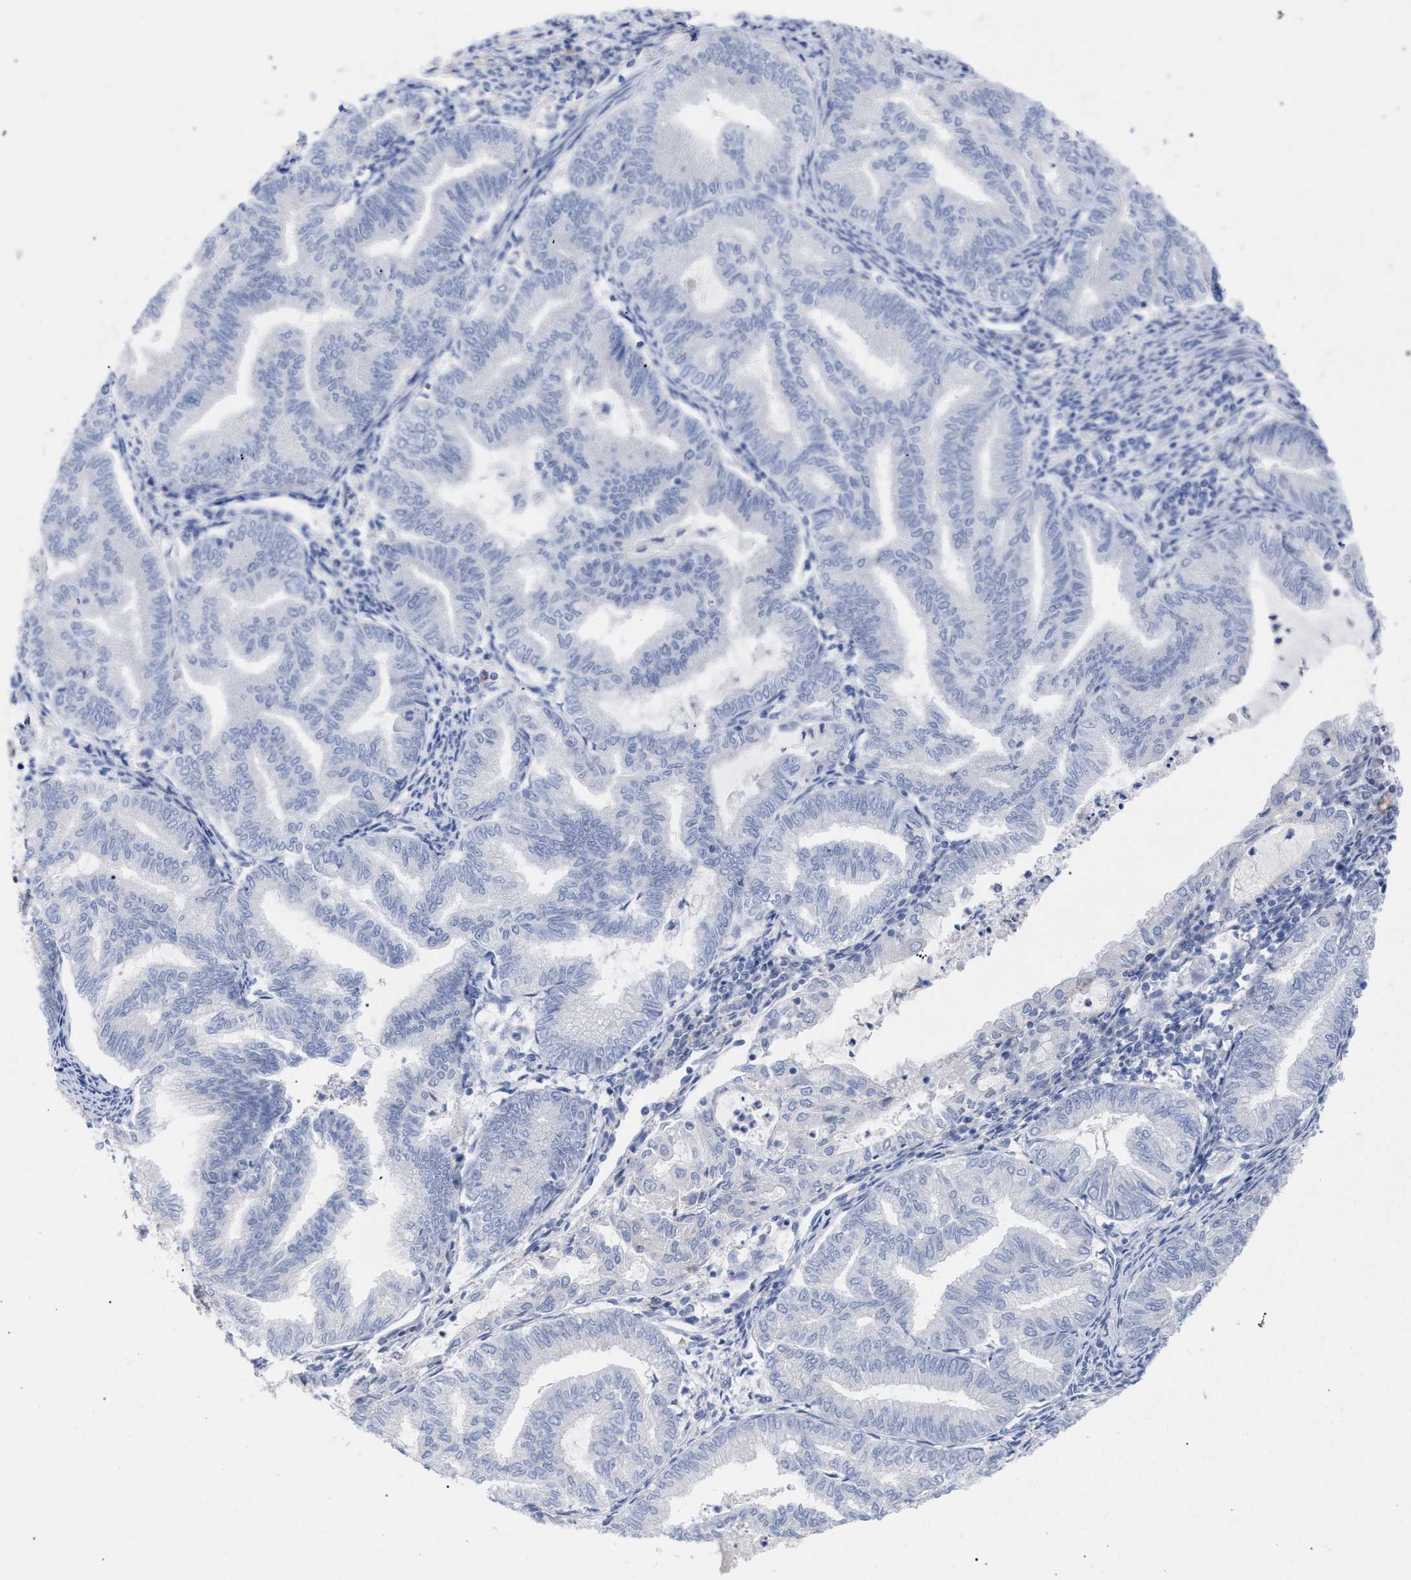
{"staining": {"intensity": "negative", "quantity": "none", "location": "none"}, "tissue": "endometrial cancer", "cell_type": "Tumor cells", "image_type": "cancer", "snomed": [{"axis": "morphology", "description": "Adenocarcinoma, NOS"}, {"axis": "topography", "description": "Endometrium"}], "caption": "The photomicrograph demonstrates no significant positivity in tumor cells of endometrial cancer.", "gene": "FHOD3", "patient": {"sex": "female", "age": 79}}